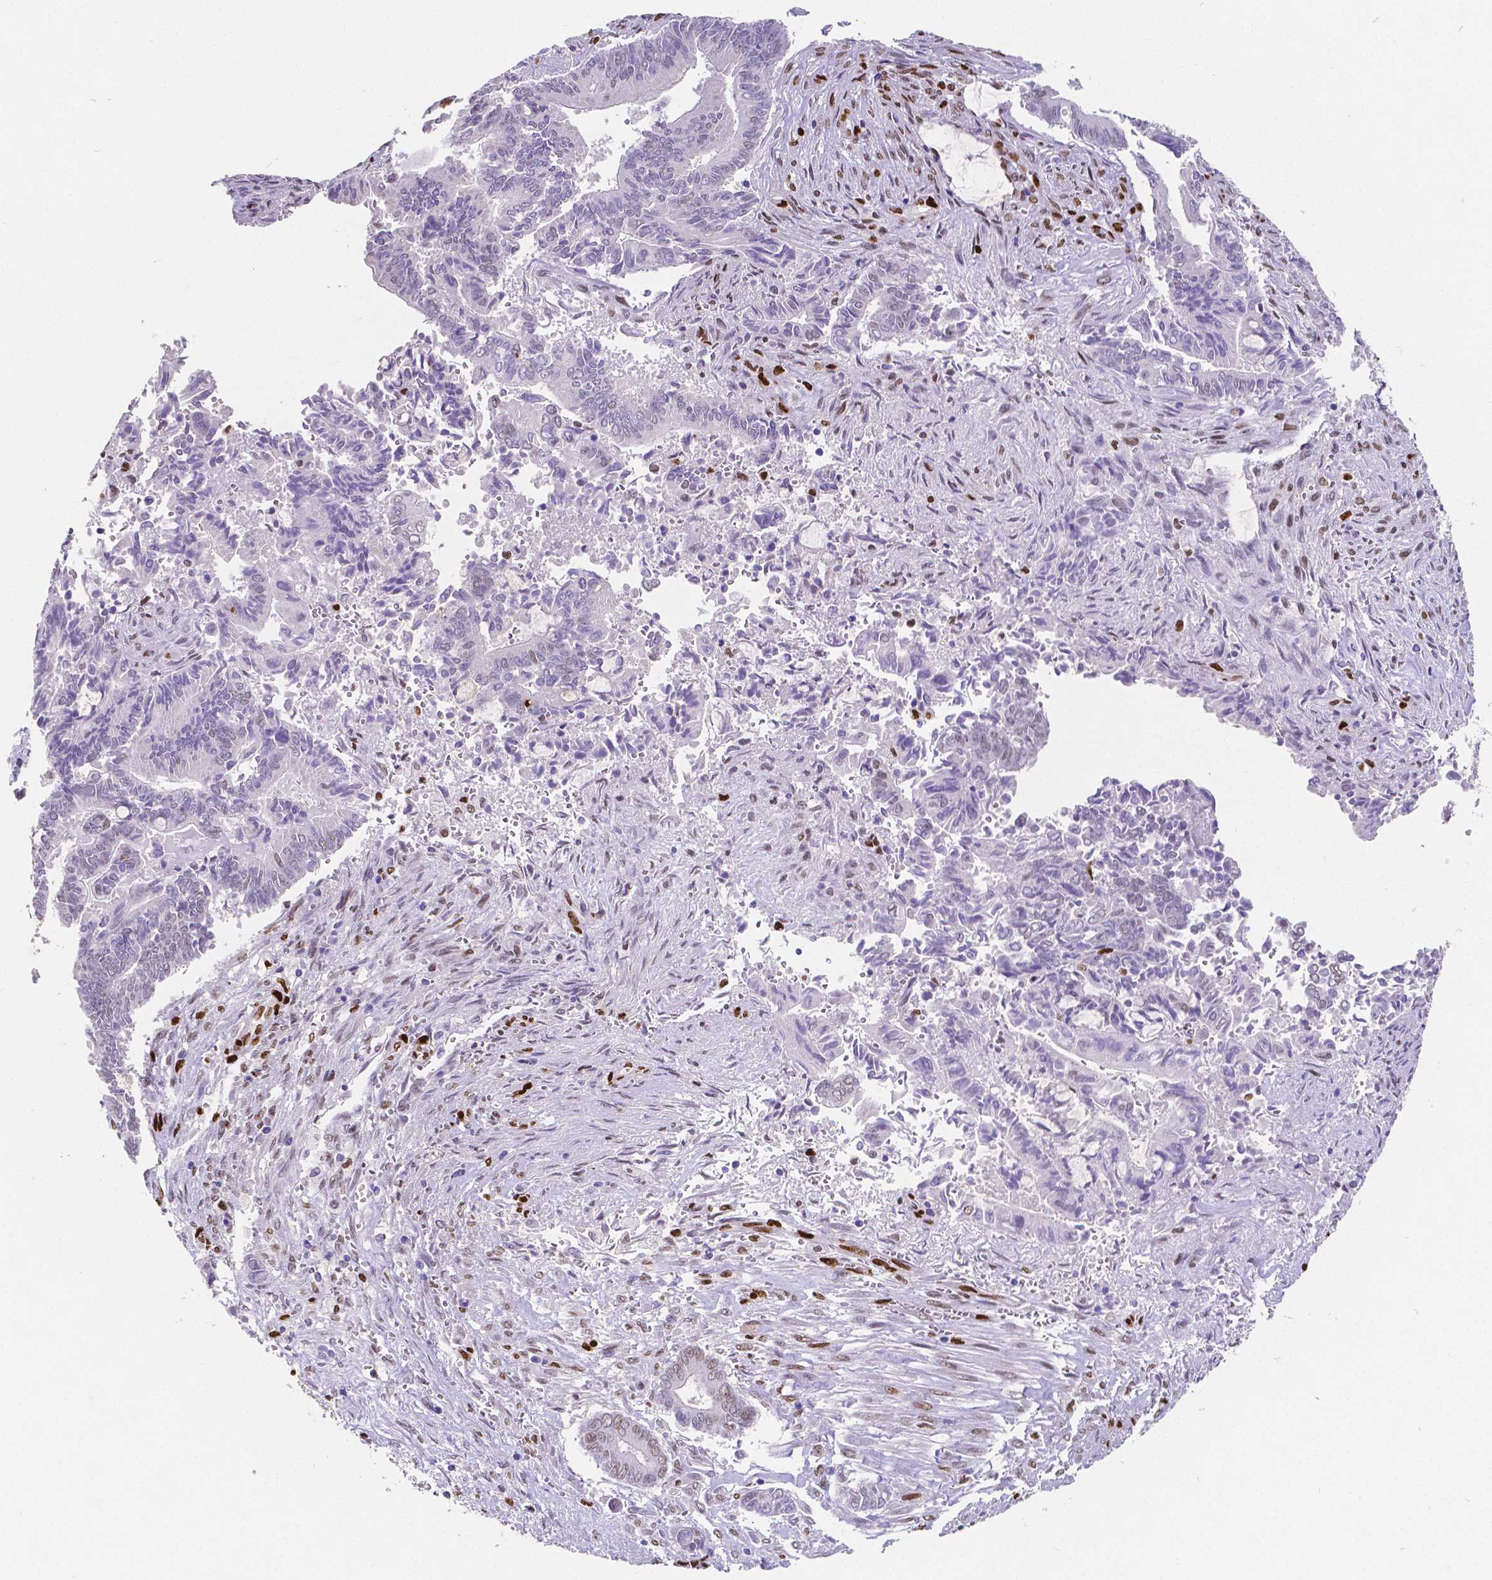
{"staining": {"intensity": "negative", "quantity": "none", "location": "none"}, "tissue": "pancreatic cancer", "cell_type": "Tumor cells", "image_type": "cancer", "snomed": [{"axis": "morphology", "description": "Adenocarcinoma, NOS"}, {"axis": "topography", "description": "Pancreas"}], "caption": "The micrograph reveals no staining of tumor cells in pancreatic cancer.", "gene": "MEF2C", "patient": {"sex": "male", "age": 68}}